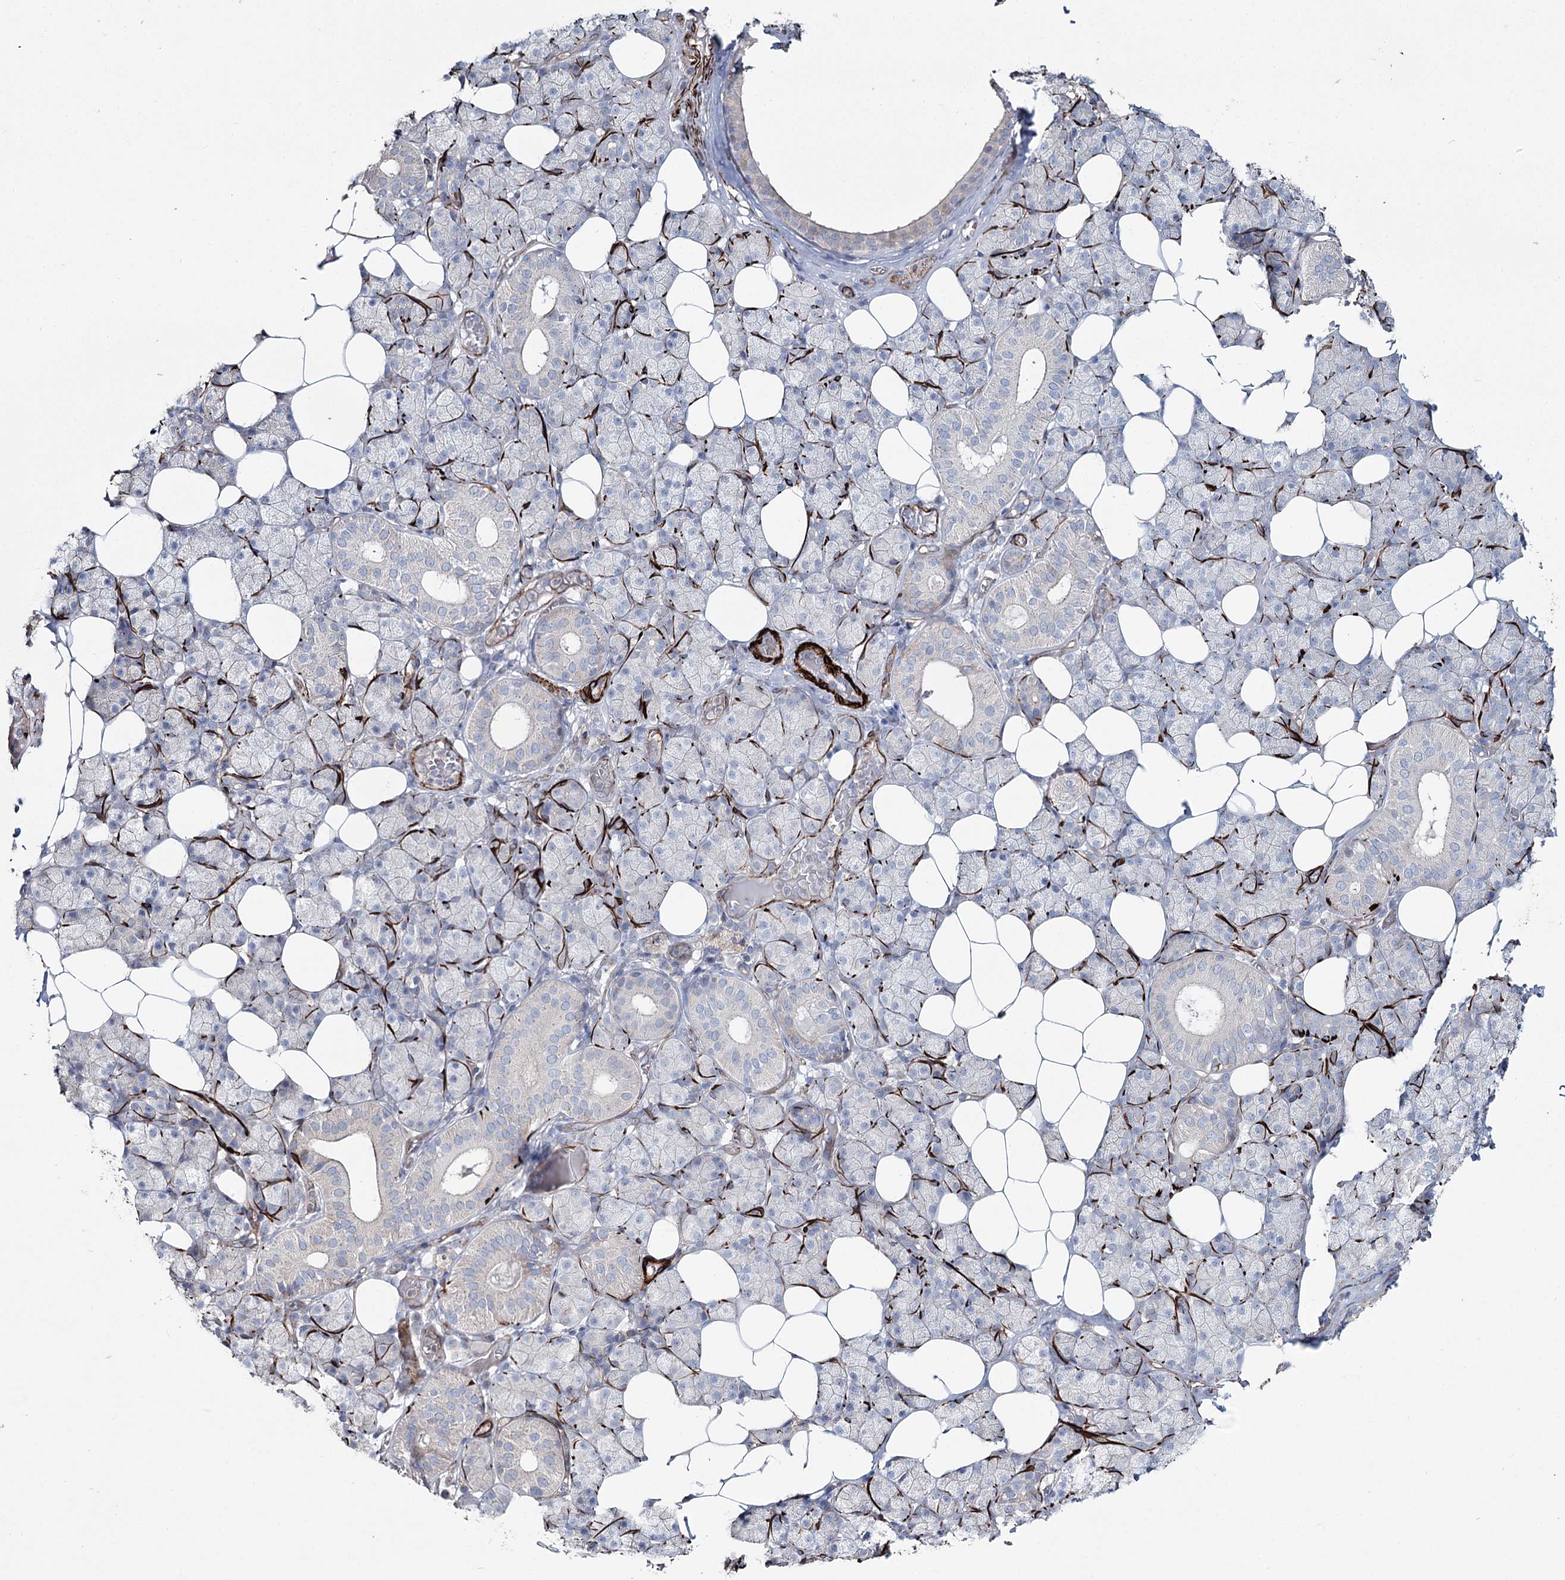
{"staining": {"intensity": "weak", "quantity": "25%-75%", "location": "cytoplasmic/membranous"}, "tissue": "salivary gland", "cell_type": "Glandular cells", "image_type": "normal", "snomed": [{"axis": "morphology", "description": "Normal tissue, NOS"}, {"axis": "topography", "description": "Salivary gland"}], "caption": "Immunohistochemistry (IHC) of unremarkable human salivary gland exhibits low levels of weak cytoplasmic/membranous staining in about 25%-75% of glandular cells. Nuclei are stained in blue.", "gene": "SUMF1", "patient": {"sex": "female", "age": 33}}